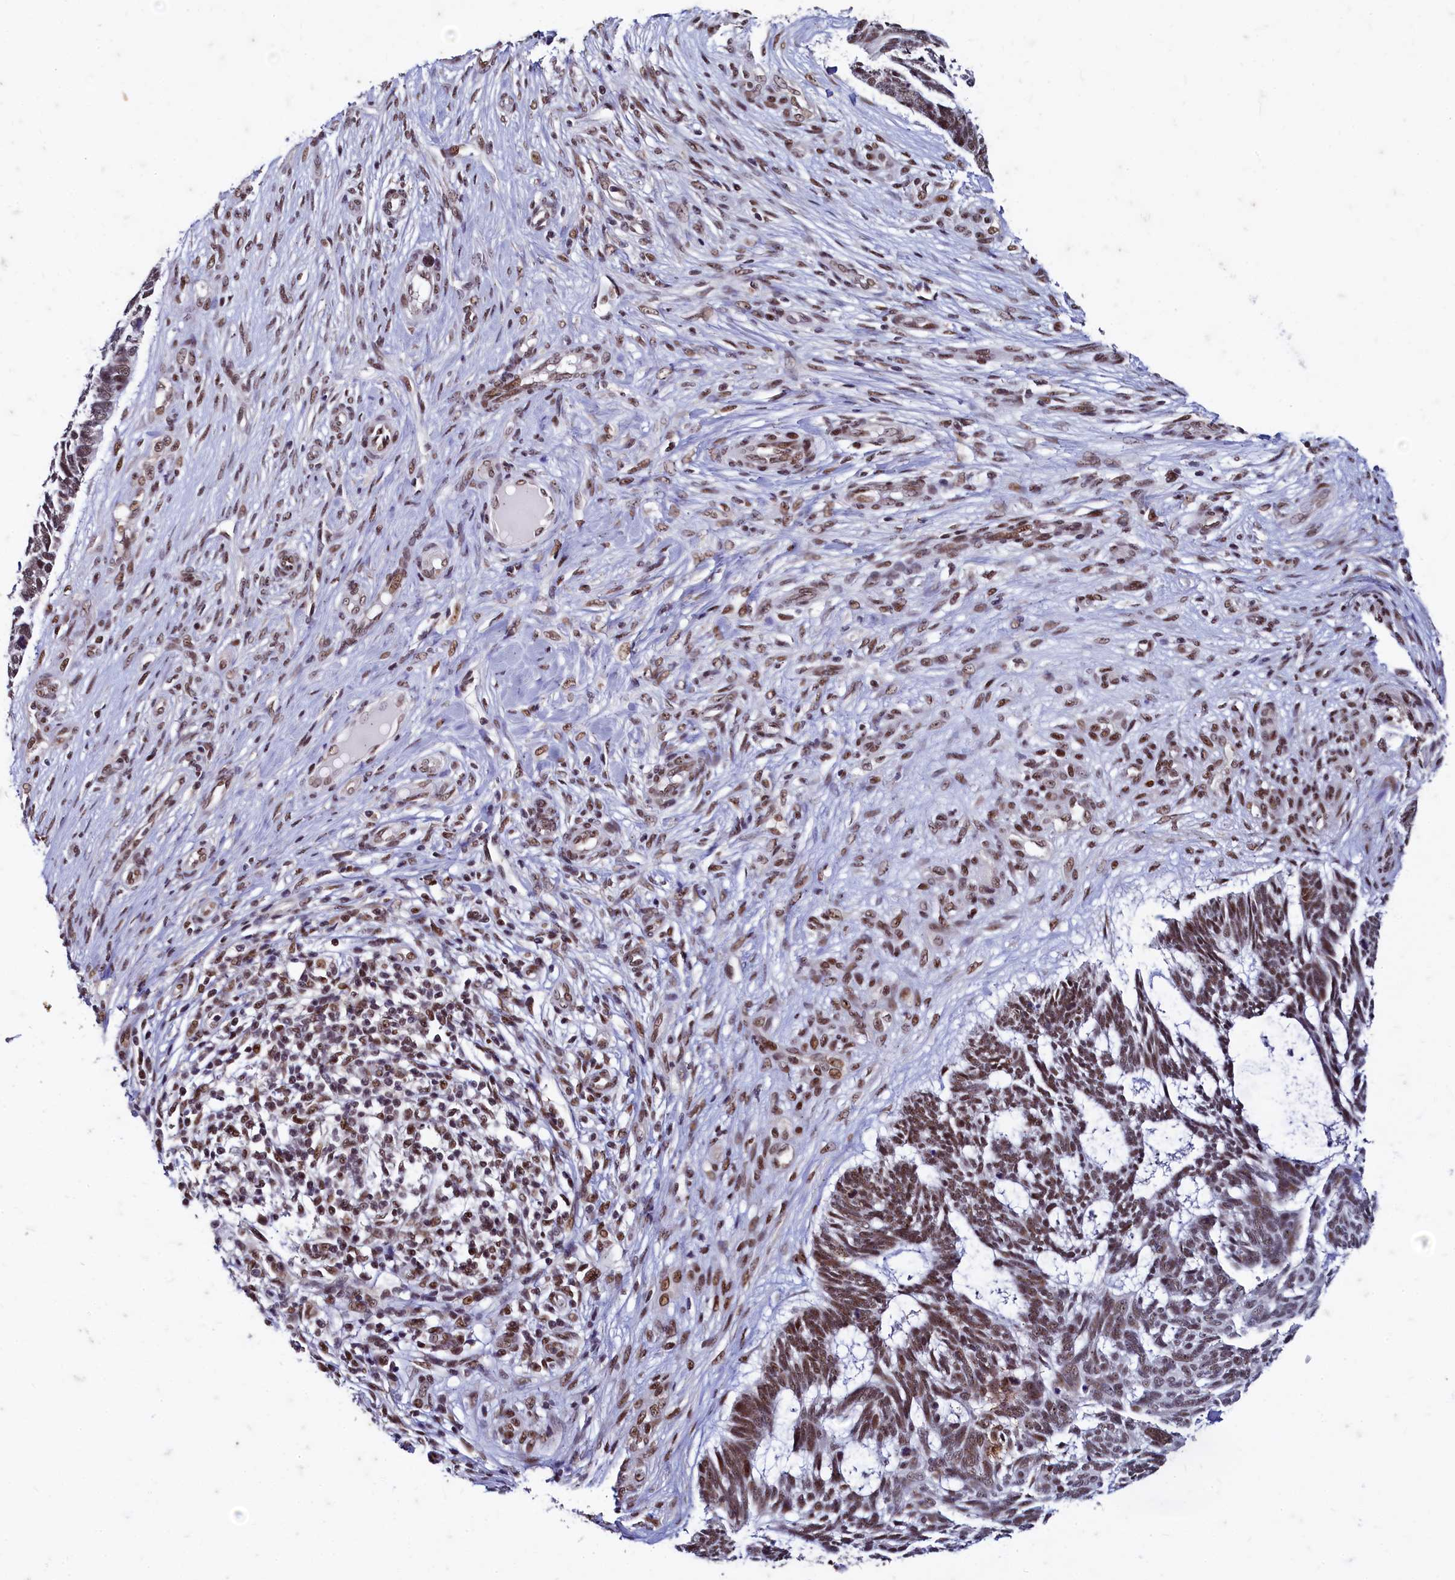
{"staining": {"intensity": "moderate", "quantity": ">75%", "location": "nuclear"}, "tissue": "skin cancer", "cell_type": "Tumor cells", "image_type": "cancer", "snomed": [{"axis": "morphology", "description": "Basal cell carcinoma"}, {"axis": "topography", "description": "Skin"}], "caption": "Skin basal cell carcinoma stained with IHC reveals moderate nuclear positivity in about >75% of tumor cells.", "gene": "CPSF7", "patient": {"sex": "male", "age": 88}}